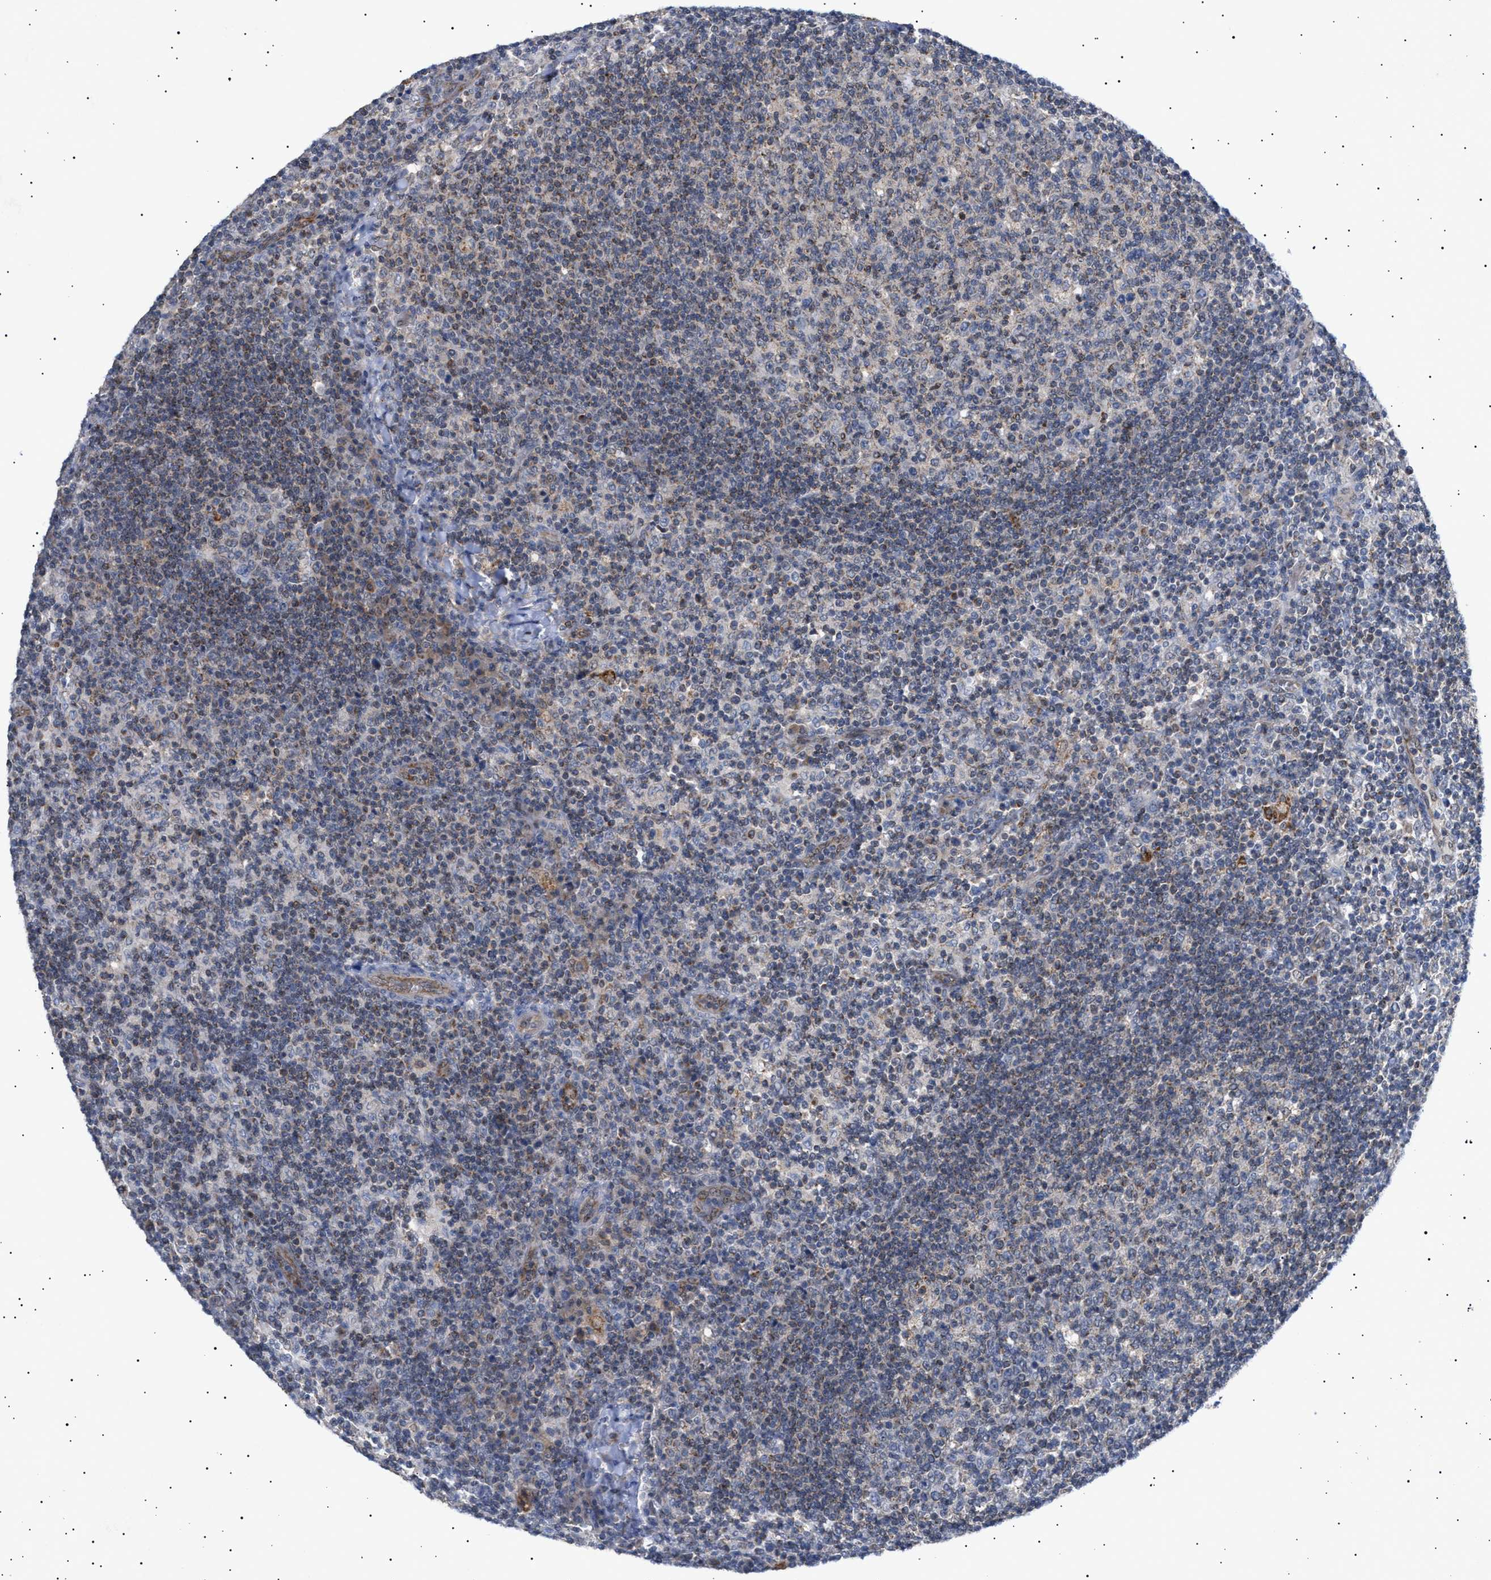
{"staining": {"intensity": "weak", "quantity": "25%-75%", "location": "cytoplasmic/membranous"}, "tissue": "lymph node", "cell_type": "Germinal center cells", "image_type": "normal", "snomed": [{"axis": "morphology", "description": "Normal tissue, NOS"}, {"axis": "morphology", "description": "Inflammation, NOS"}, {"axis": "topography", "description": "Lymph node"}], "caption": "Immunohistochemistry staining of unremarkable lymph node, which demonstrates low levels of weak cytoplasmic/membranous positivity in approximately 25%-75% of germinal center cells indicating weak cytoplasmic/membranous protein staining. The staining was performed using DAB (brown) for protein detection and nuclei were counterstained in hematoxylin (blue).", "gene": "SIRT5", "patient": {"sex": "male", "age": 55}}